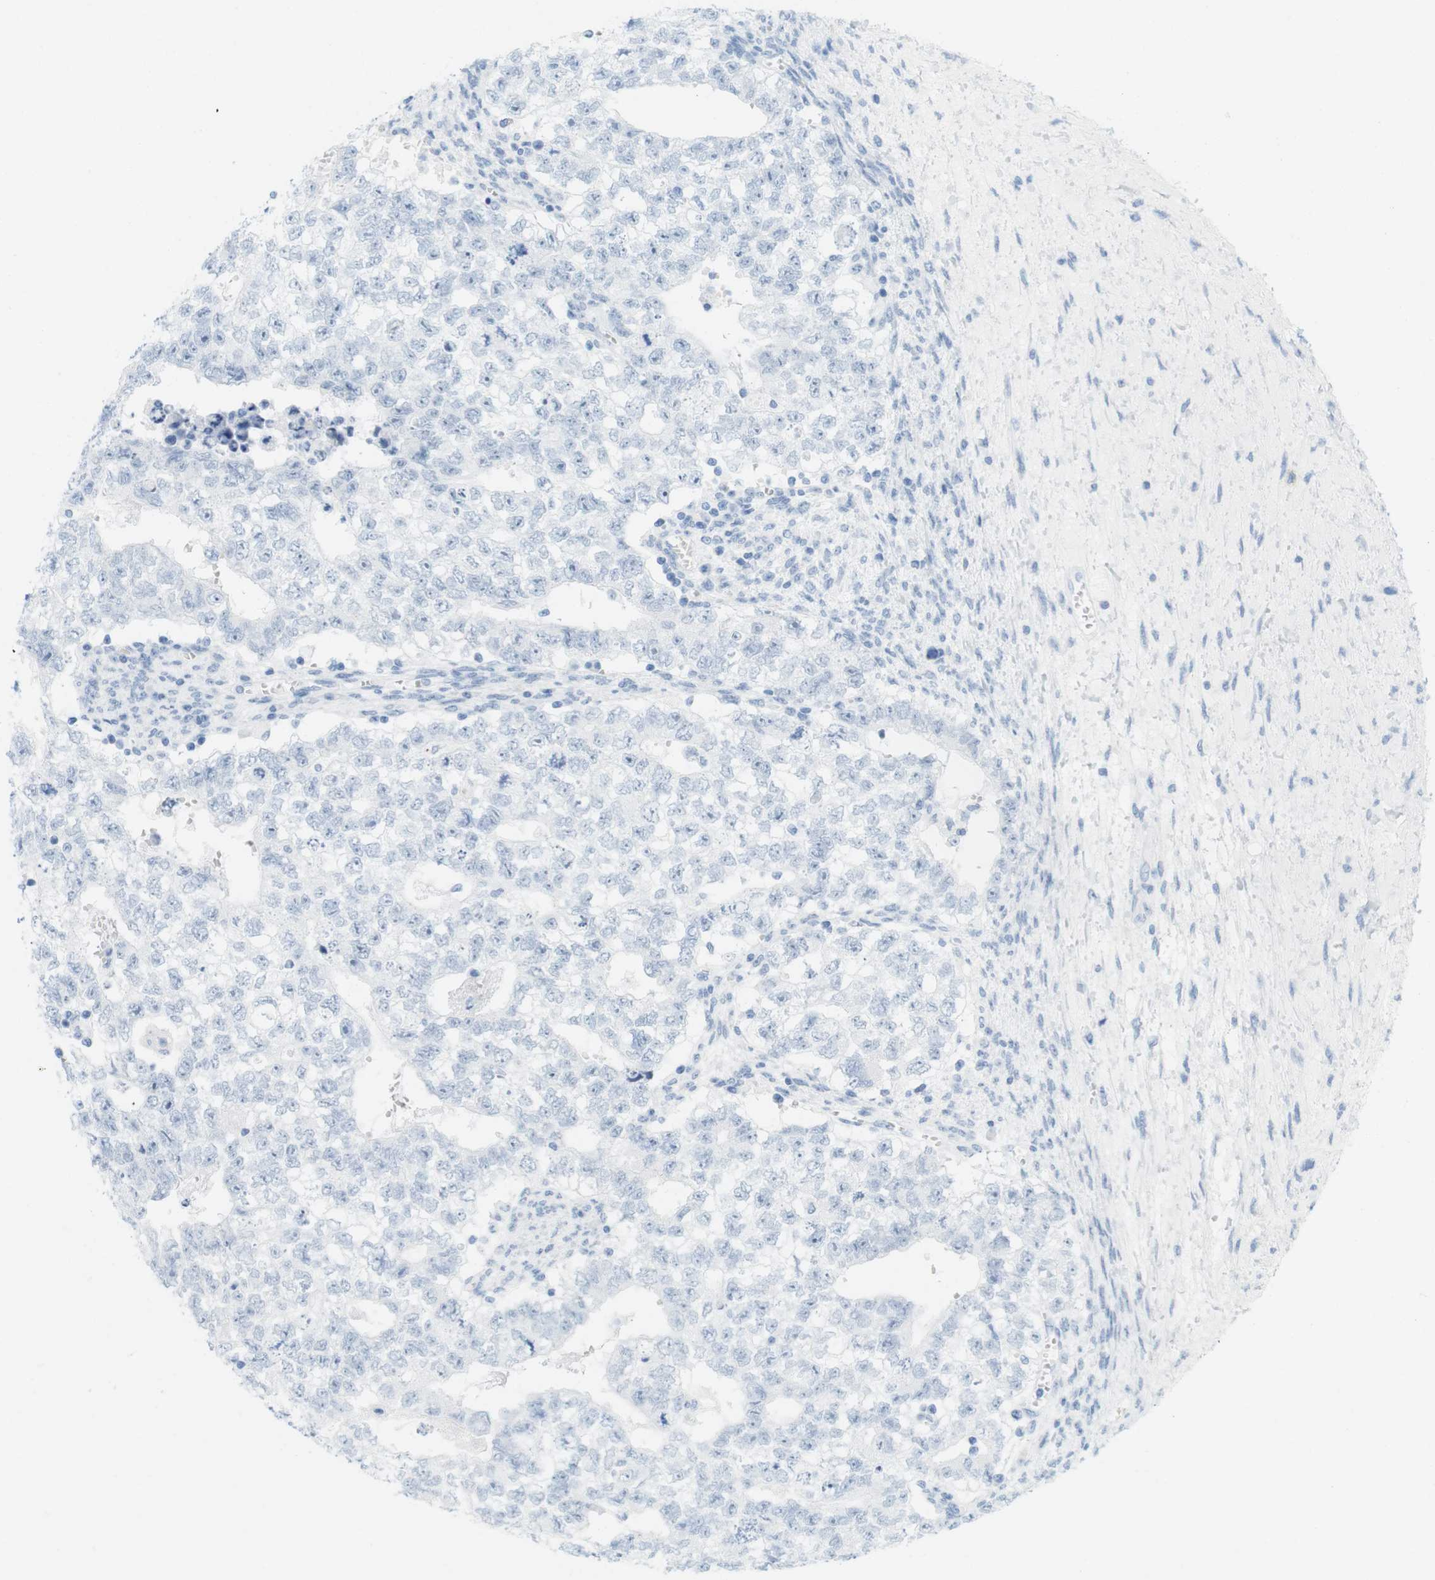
{"staining": {"intensity": "negative", "quantity": "none", "location": "none"}, "tissue": "testis cancer", "cell_type": "Tumor cells", "image_type": "cancer", "snomed": [{"axis": "morphology", "description": "Seminoma, NOS"}, {"axis": "morphology", "description": "Carcinoma, Embryonal, NOS"}, {"axis": "topography", "description": "Testis"}], "caption": "This is a image of IHC staining of testis embryonal carcinoma, which shows no expression in tumor cells.", "gene": "TNNT2", "patient": {"sex": "male", "age": 38}}